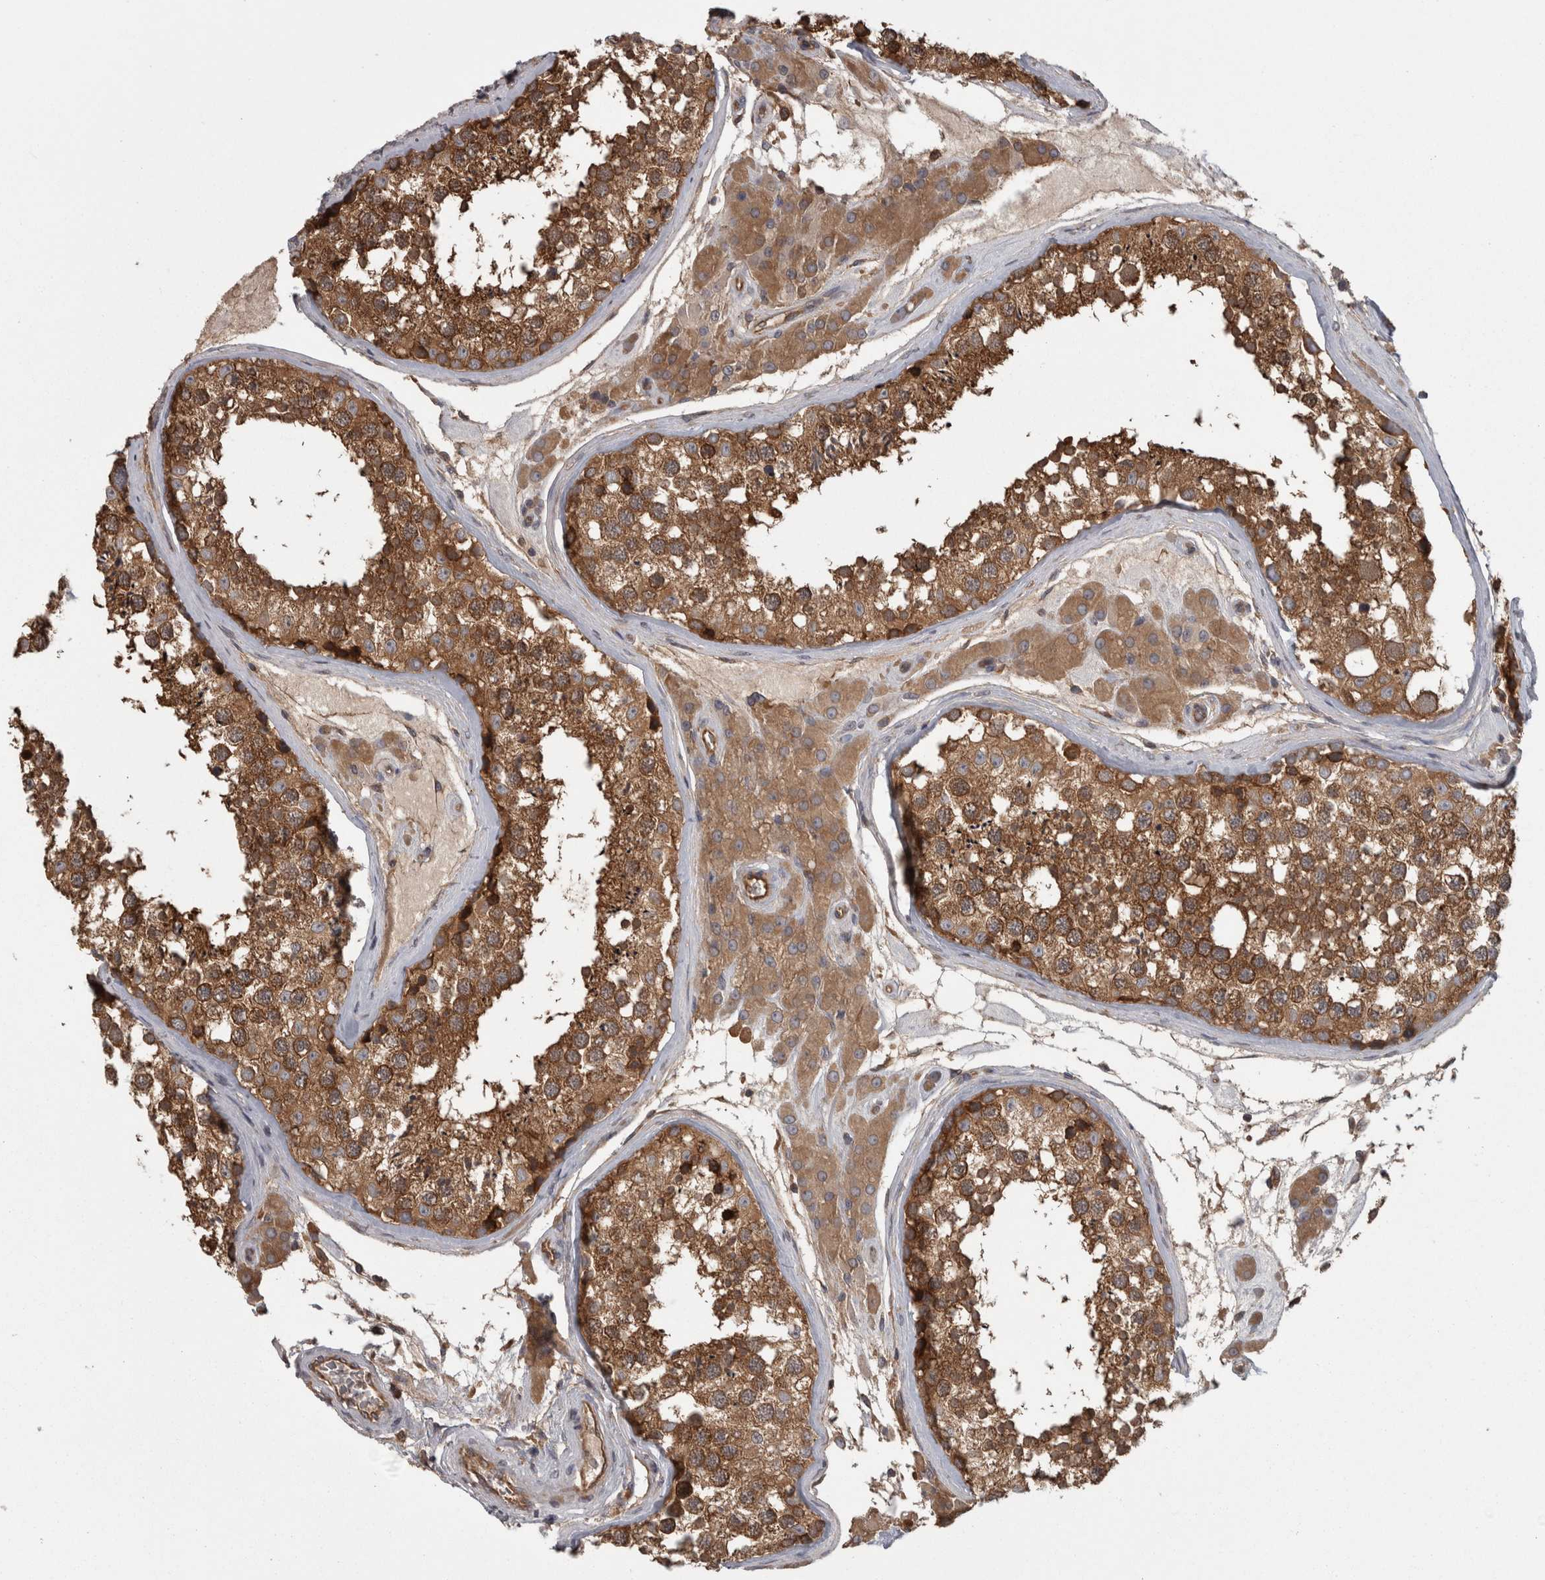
{"staining": {"intensity": "strong", "quantity": ">75%", "location": "cytoplasmic/membranous"}, "tissue": "testis", "cell_type": "Cells in seminiferous ducts", "image_type": "normal", "snomed": [{"axis": "morphology", "description": "Normal tissue, NOS"}, {"axis": "topography", "description": "Testis"}], "caption": "Immunohistochemical staining of benign testis displays >75% levels of strong cytoplasmic/membranous protein staining in approximately >75% of cells in seminiferous ducts.", "gene": "SMCR8", "patient": {"sex": "male", "age": 46}}